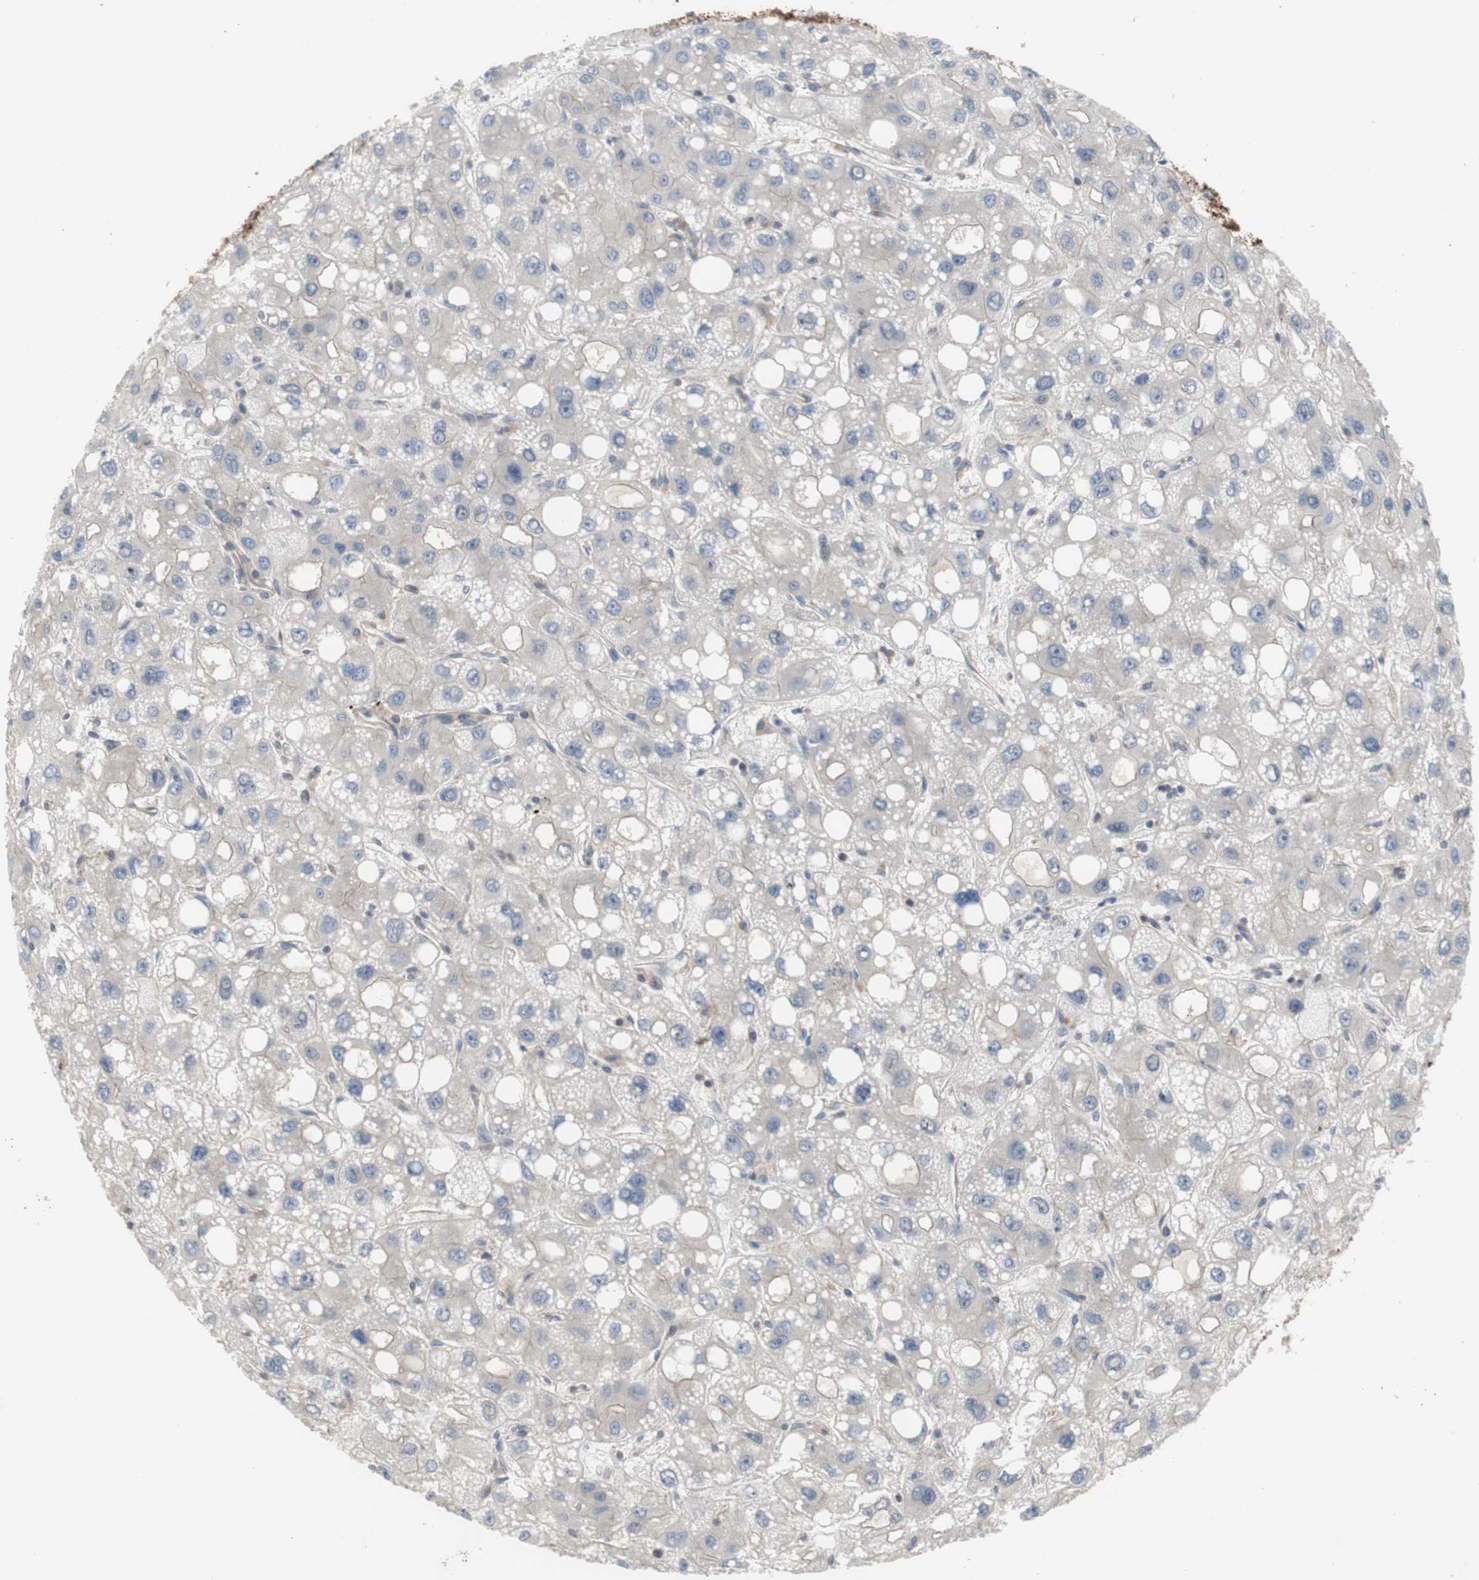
{"staining": {"intensity": "negative", "quantity": "none", "location": "none"}, "tissue": "liver cancer", "cell_type": "Tumor cells", "image_type": "cancer", "snomed": [{"axis": "morphology", "description": "Carcinoma, Hepatocellular, NOS"}, {"axis": "topography", "description": "Liver"}], "caption": "Immunohistochemical staining of human liver hepatocellular carcinoma displays no significant expression in tumor cells.", "gene": "OAZ1", "patient": {"sex": "male", "age": 55}}